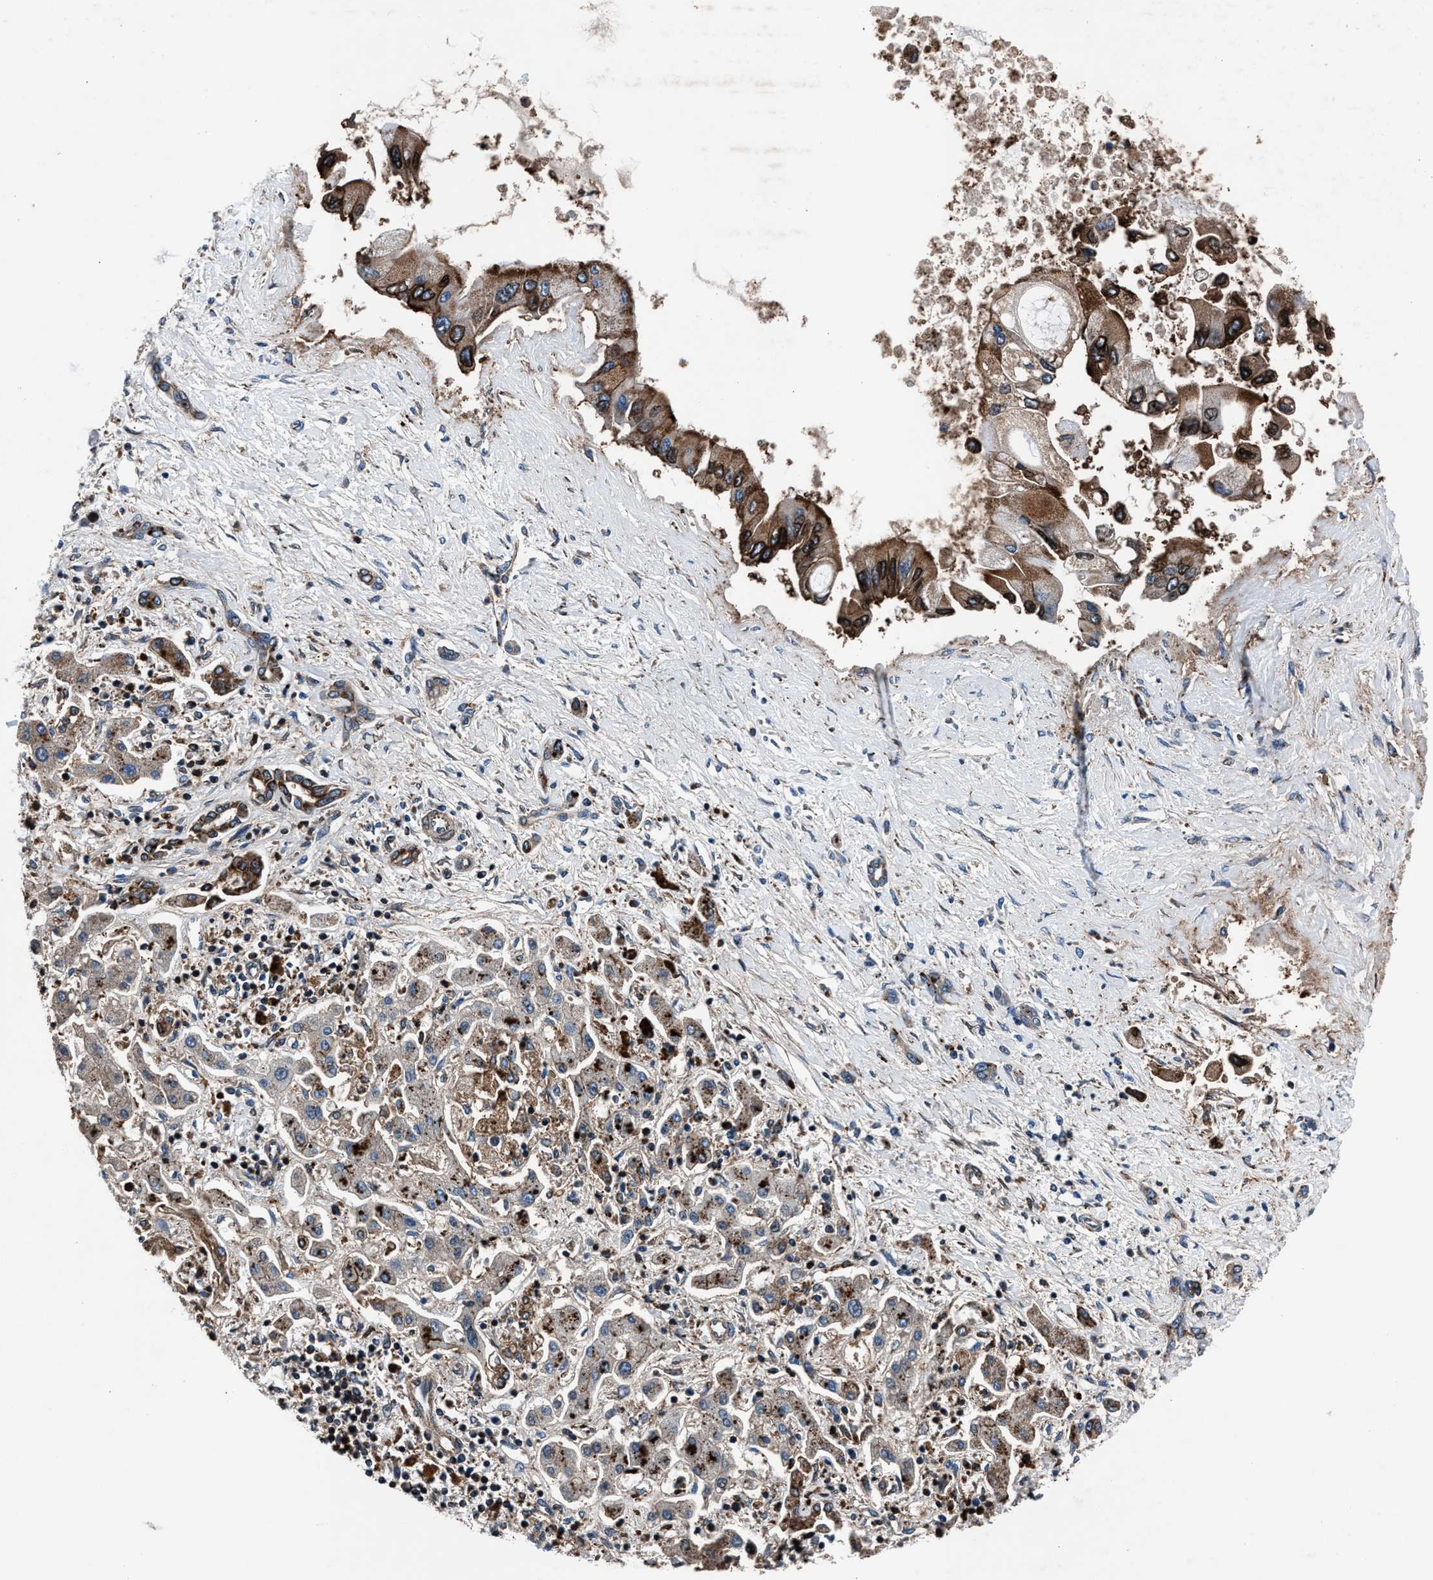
{"staining": {"intensity": "strong", "quantity": ">75%", "location": "cytoplasmic/membranous"}, "tissue": "liver cancer", "cell_type": "Tumor cells", "image_type": "cancer", "snomed": [{"axis": "morphology", "description": "Cholangiocarcinoma"}, {"axis": "topography", "description": "Liver"}], "caption": "Liver cancer was stained to show a protein in brown. There is high levels of strong cytoplasmic/membranous expression in about >75% of tumor cells.", "gene": "MFSD11", "patient": {"sex": "male", "age": 50}}